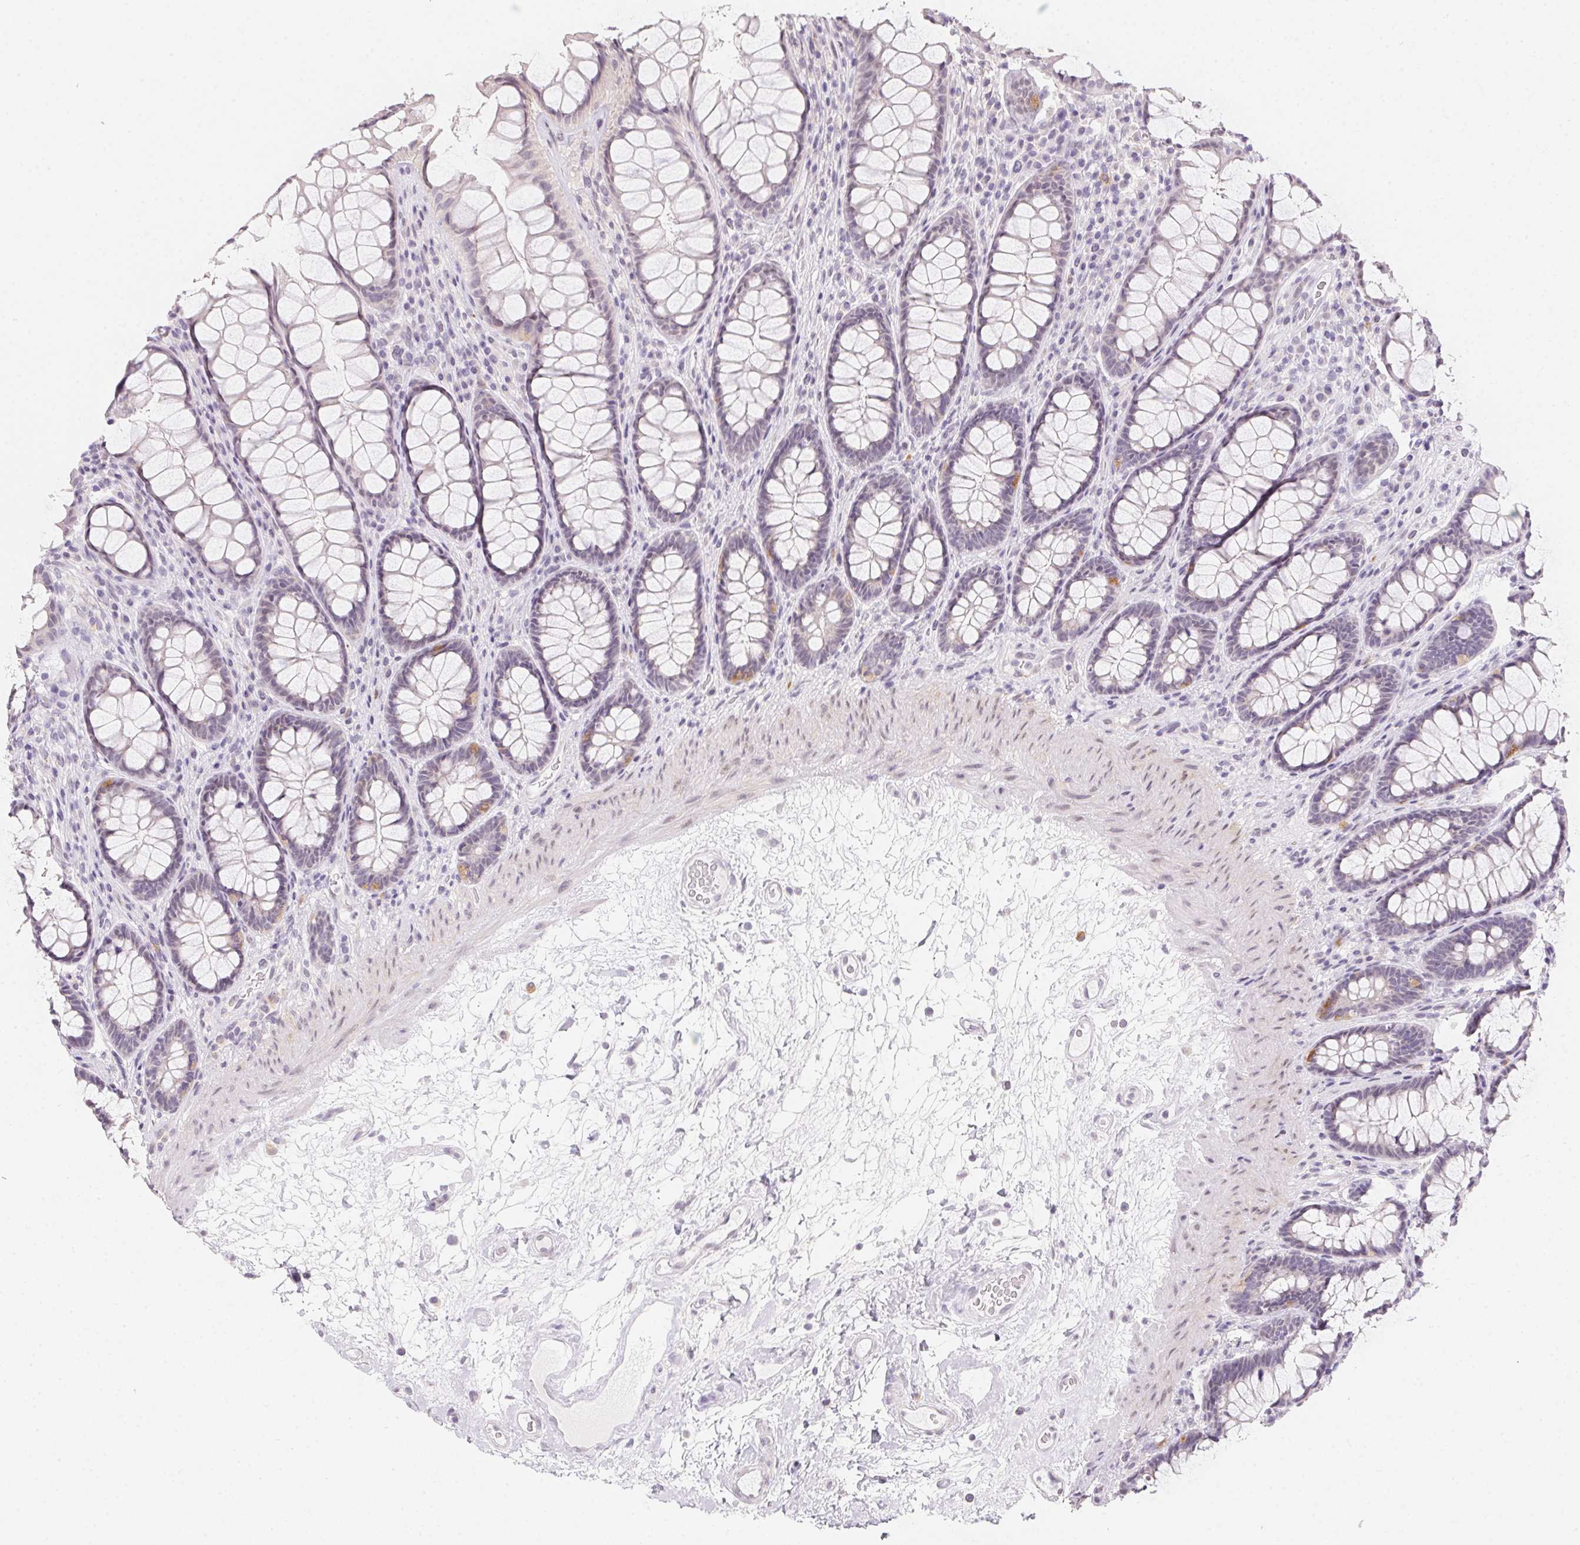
{"staining": {"intensity": "moderate", "quantity": "<25%", "location": "cytoplasmic/membranous"}, "tissue": "rectum", "cell_type": "Glandular cells", "image_type": "normal", "snomed": [{"axis": "morphology", "description": "Normal tissue, NOS"}, {"axis": "topography", "description": "Rectum"}], "caption": "Approximately <25% of glandular cells in unremarkable human rectum show moderate cytoplasmic/membranous protein positivity as visualized by brown immunohistochemical staining.", "gene": "MORC1", "patient": {"sex": "male", "age": 72}}